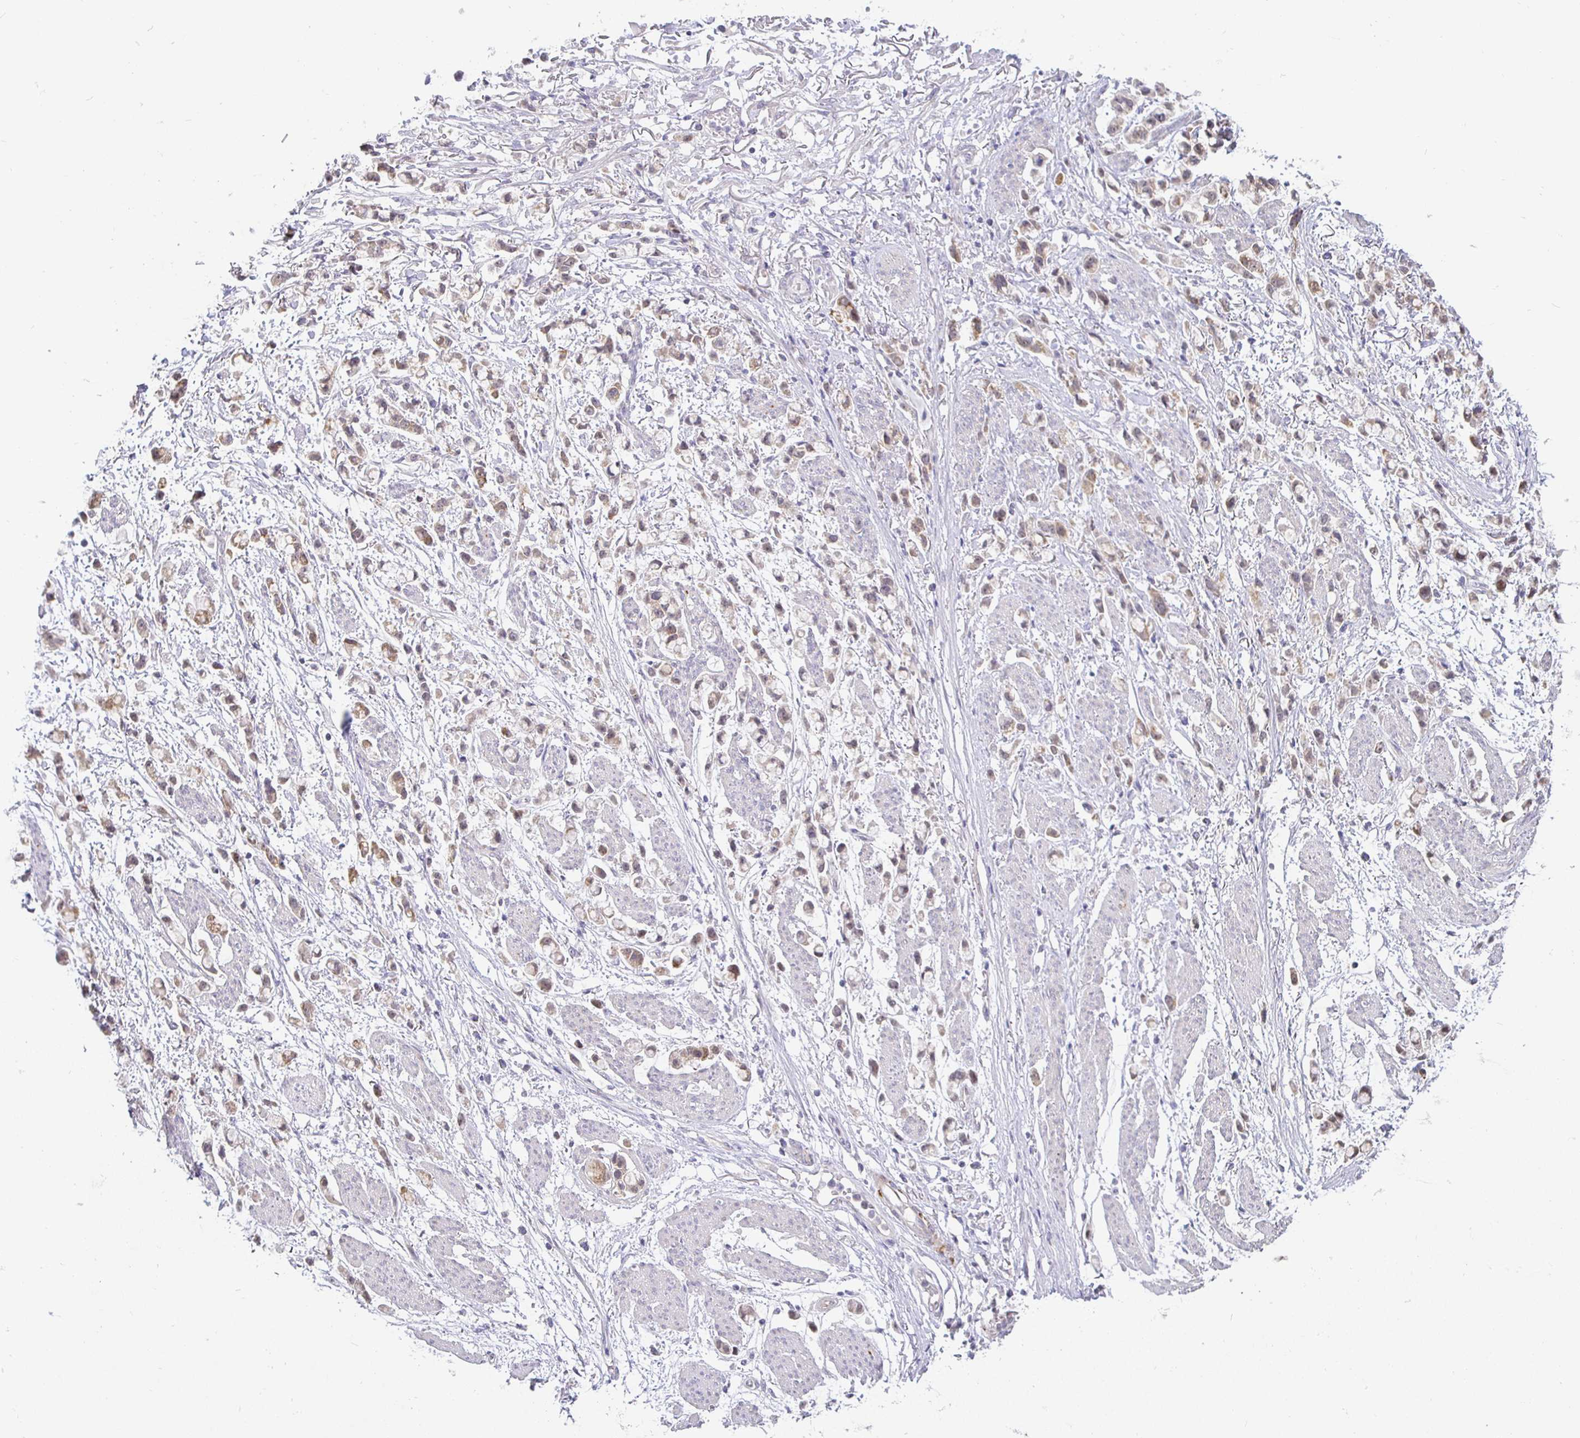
{"staining": {"intensity": "weak", "quantity": "25%-75%", "location": "cytoplasmic/membranous"}, "tissue": "stomach cancer", "cell_type": "Tumor cells", "image_type": "cancer", "snomed": [{"axis": "morphology", "description": "Adenocarcinoma, NOS"}, {"axis": "topography", "description": "Stomach"}], "caption": "Brown immunohistochemical staining in human stomach adenocarcinoma reveals weak cytoplasmic/membranous expression in approximately 25%-75% of tumor cells.", "gene": "CIT", "patient": {"sex": "female", "age": 81}}